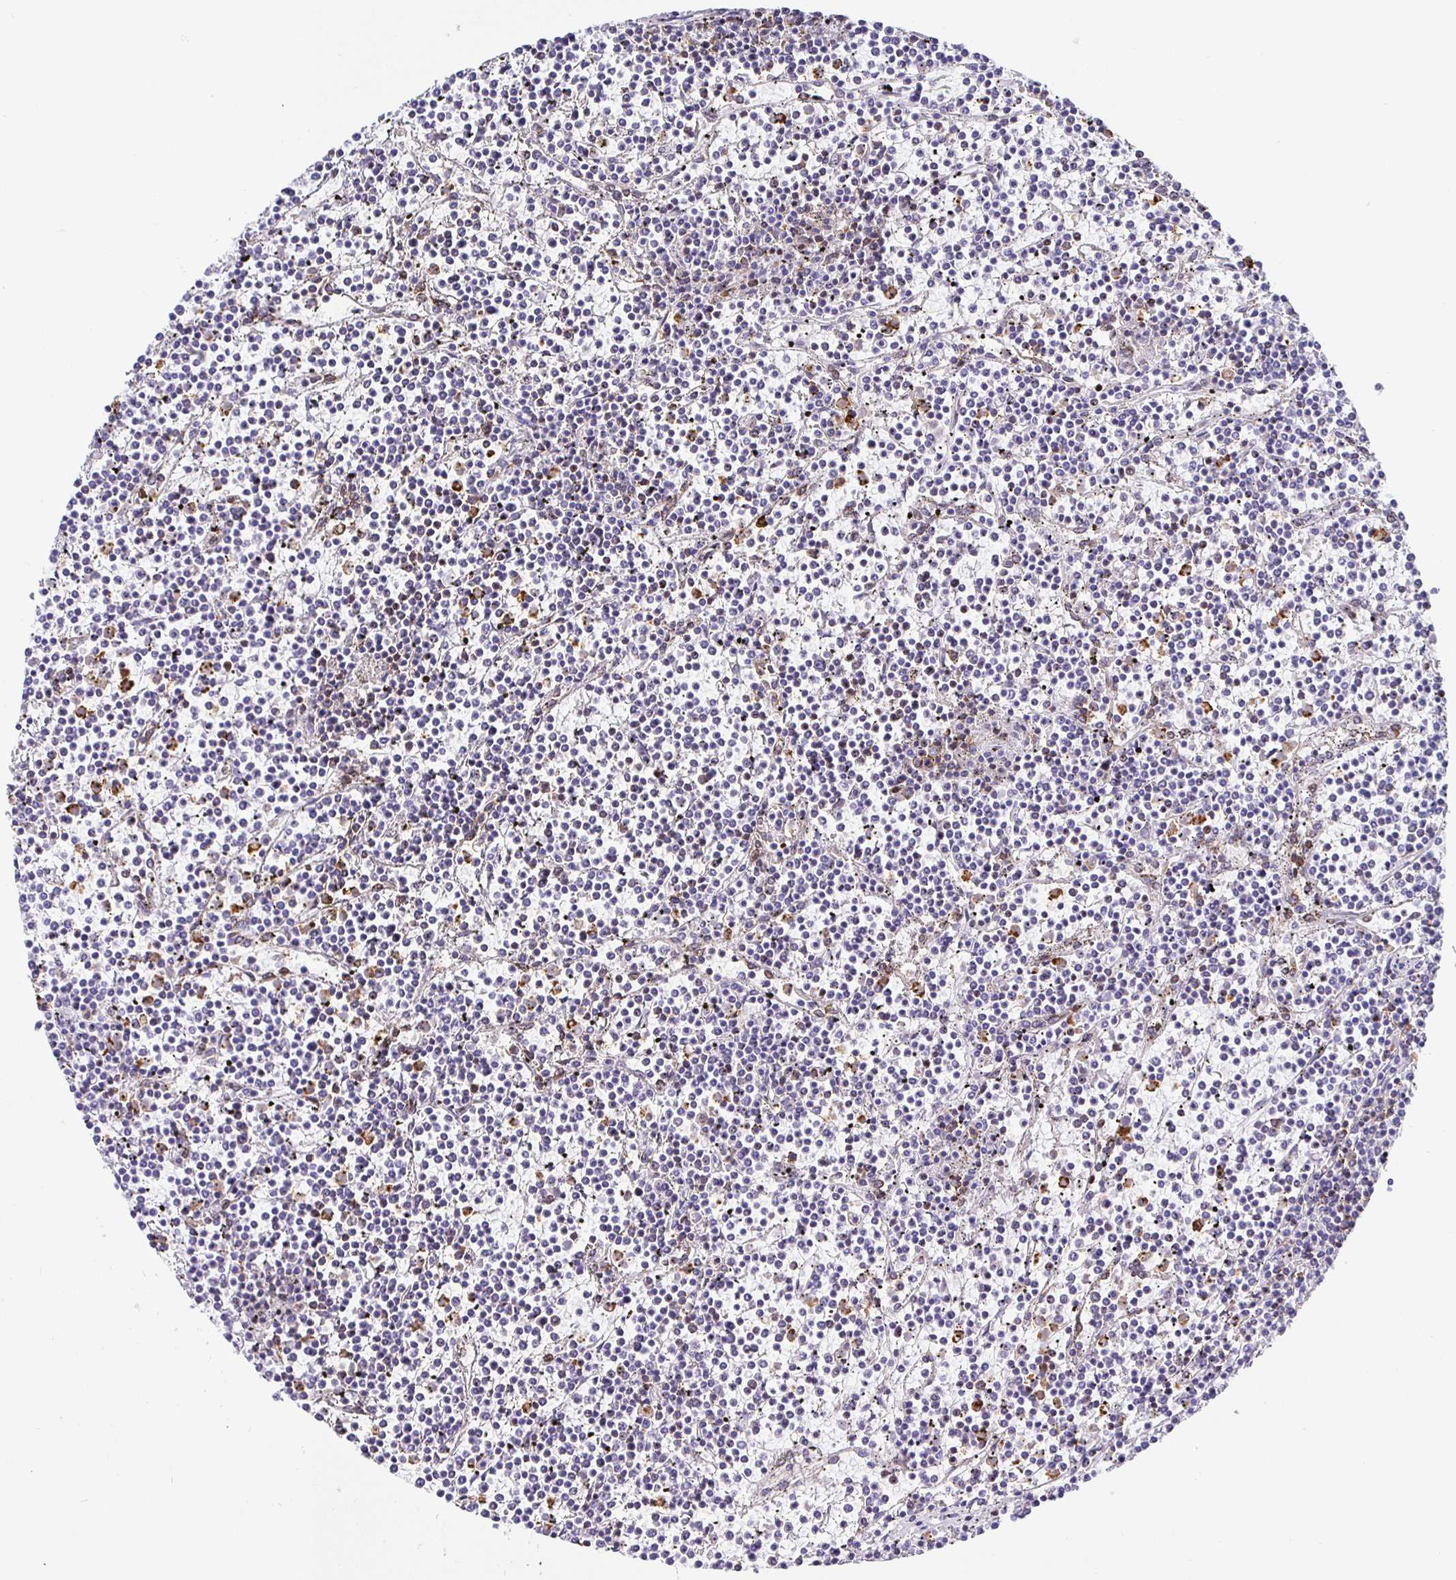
{"staining": {"intensity": "negative", "quantity": "none", "location": "none"}, "tissue": "lymphoma", "cell_type": "Tumor cells", "image_type": "cancer", "snomed": [{"axis": "morphology", "description": "Malignant lymphoma, non-Hodgkin's type, Low grade"}, {"axis": "topography", "description": "Spleen"}], "caption": "A micrograph of low-grade malignant lymphoma, non-Hodgkin's type stained for a protein reveals no brown staining in tumor cells.", "gene": "SETD5", "patient": {"sex": "female", "age": 19}}